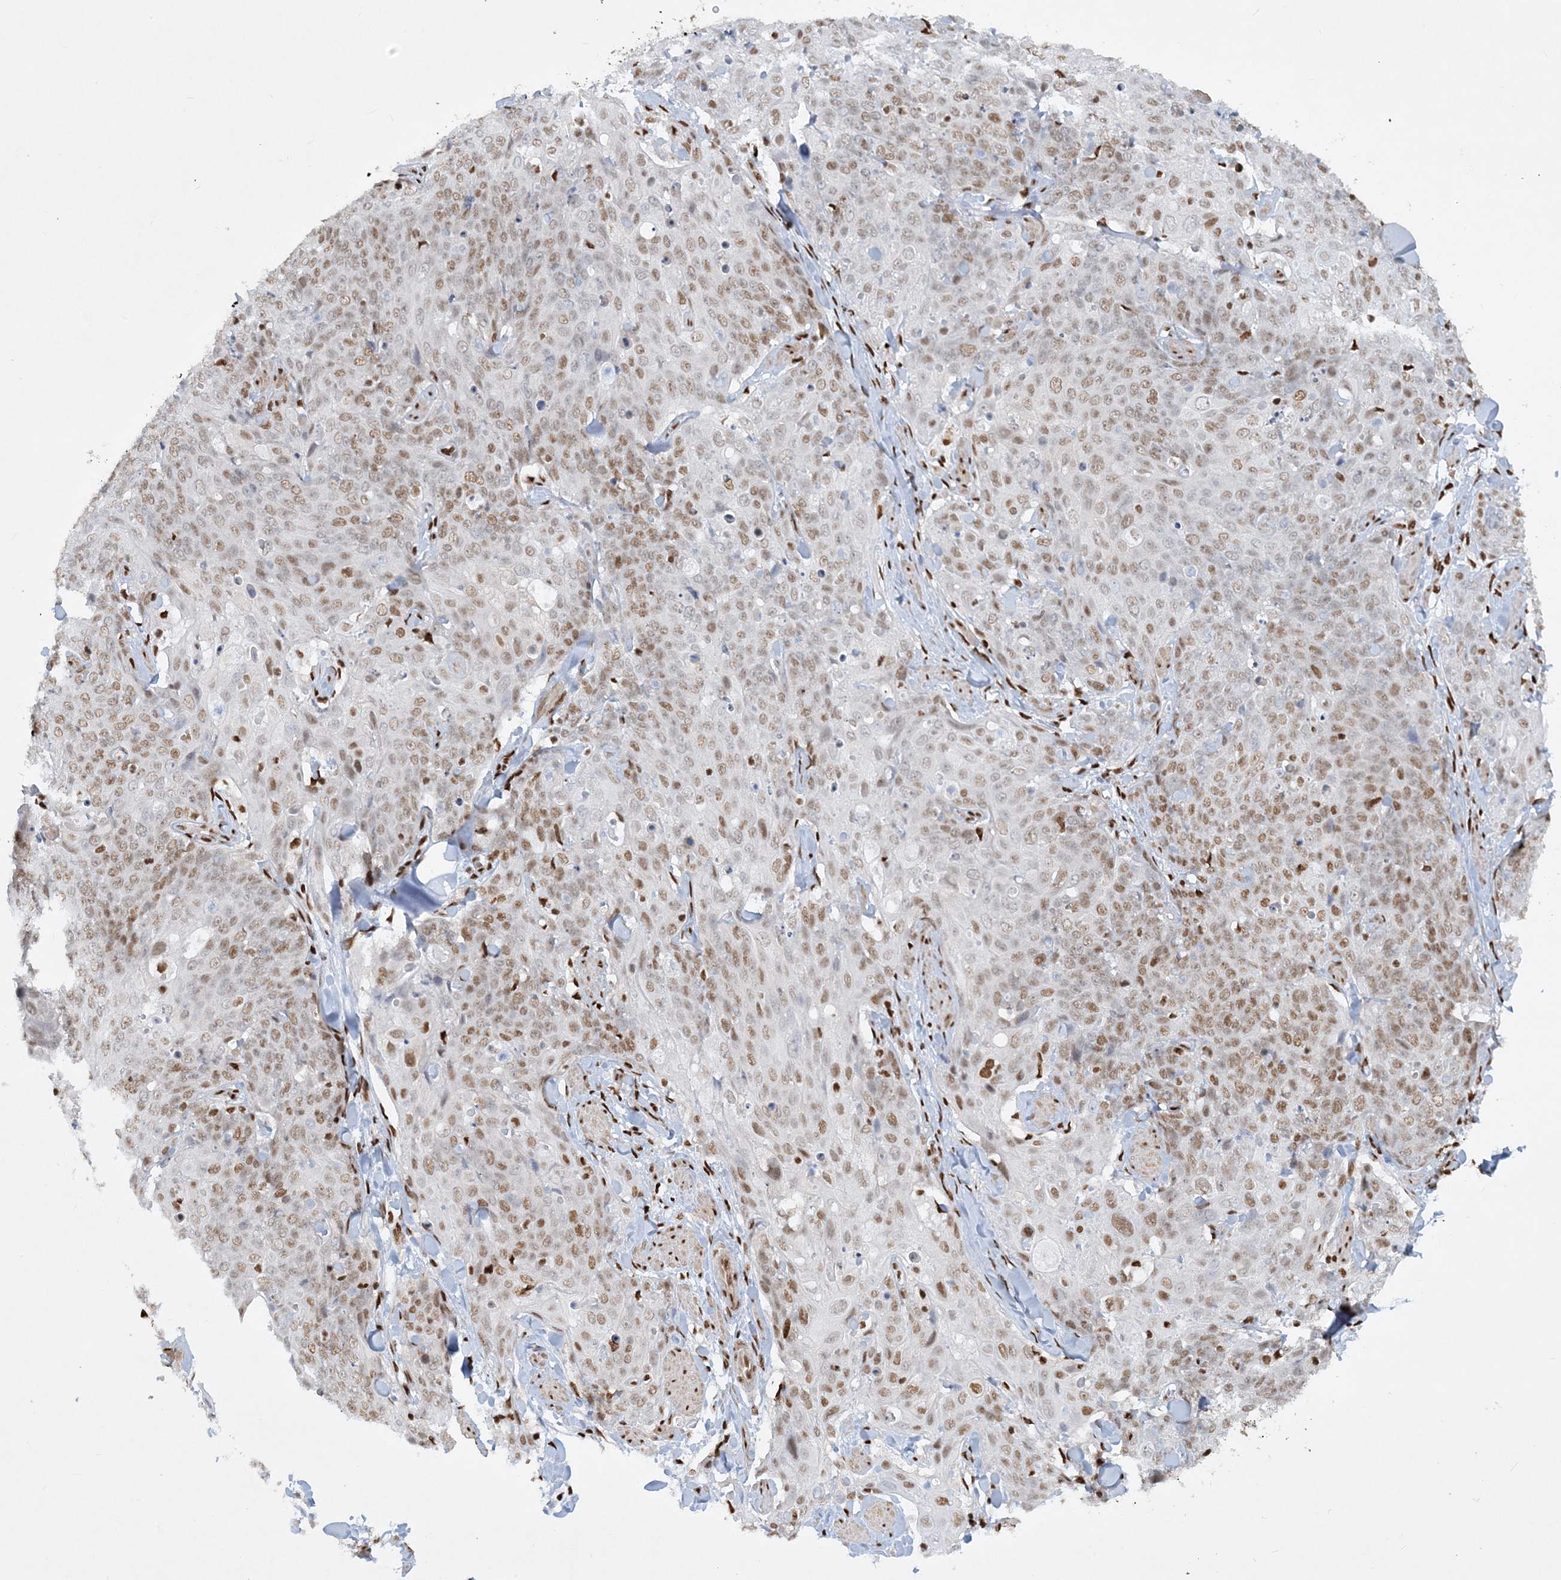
{"staining": {"intensity": "moderate", "quantity": ">75%", "location": "nuclear"}, "tissue": "skin cancer", "cell_type": "Tumor cells", "image_type": "cancer", "snomed": [{"axis": "morphology", "description": "Squamous cell carcinoma, NOS"}, {"axis": "topography", "description": "Skin"}, {"axis": "topography", "description": "Vulva"}], "caption": "A micrograph of human skin cancer stained for a protein displays moderate nuclear brown staining in tumor cells.", "gene": "DELE1", "patient": {"sex": "female", "age": 85}}